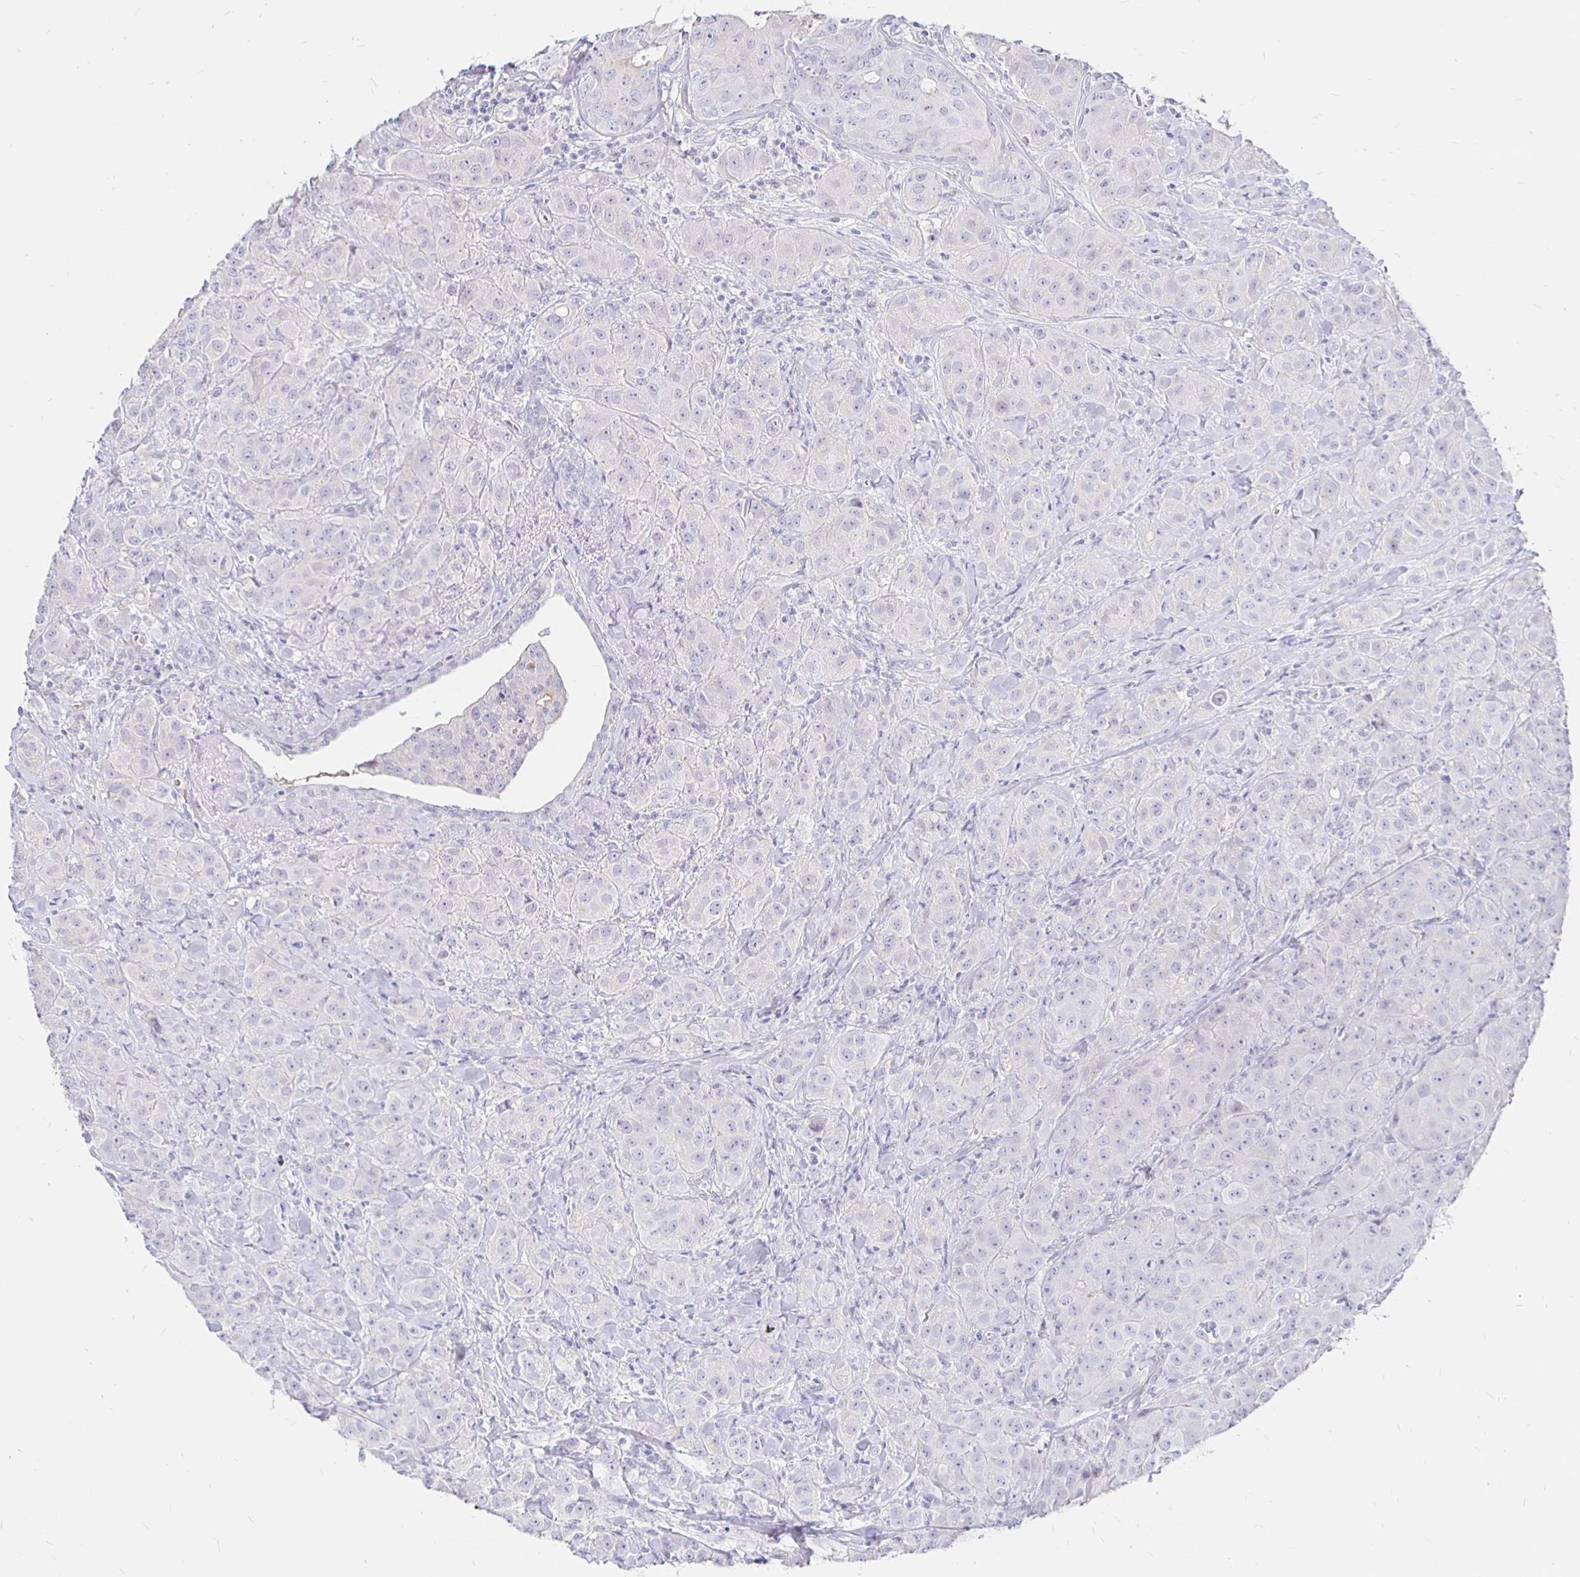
{"staining": {"intensity": "negative", "quantity": "none", "location": "none"}, "tissue": "breast cancer", "cell_type": "Tumor cells", "image_type": "cancer", "snomed": [{"axis": "morphology", "description": "Normal tissue, NOS"}, {"axis": "morphology", "description": "Duct carcinoma"}, {"axis": "topography", "description": "Breast"}], "caption": "Tumor cells show no significant protein positivity in breast cancer (invasive ductal carcinoma). The staining is performed using DAB (3,3'-diaminobenzidine) brown chromogen with nuclei counter-stained in using hematoxylin.", "gene": "NECAB1", "patient": {"sex": "female", "age": 43}}